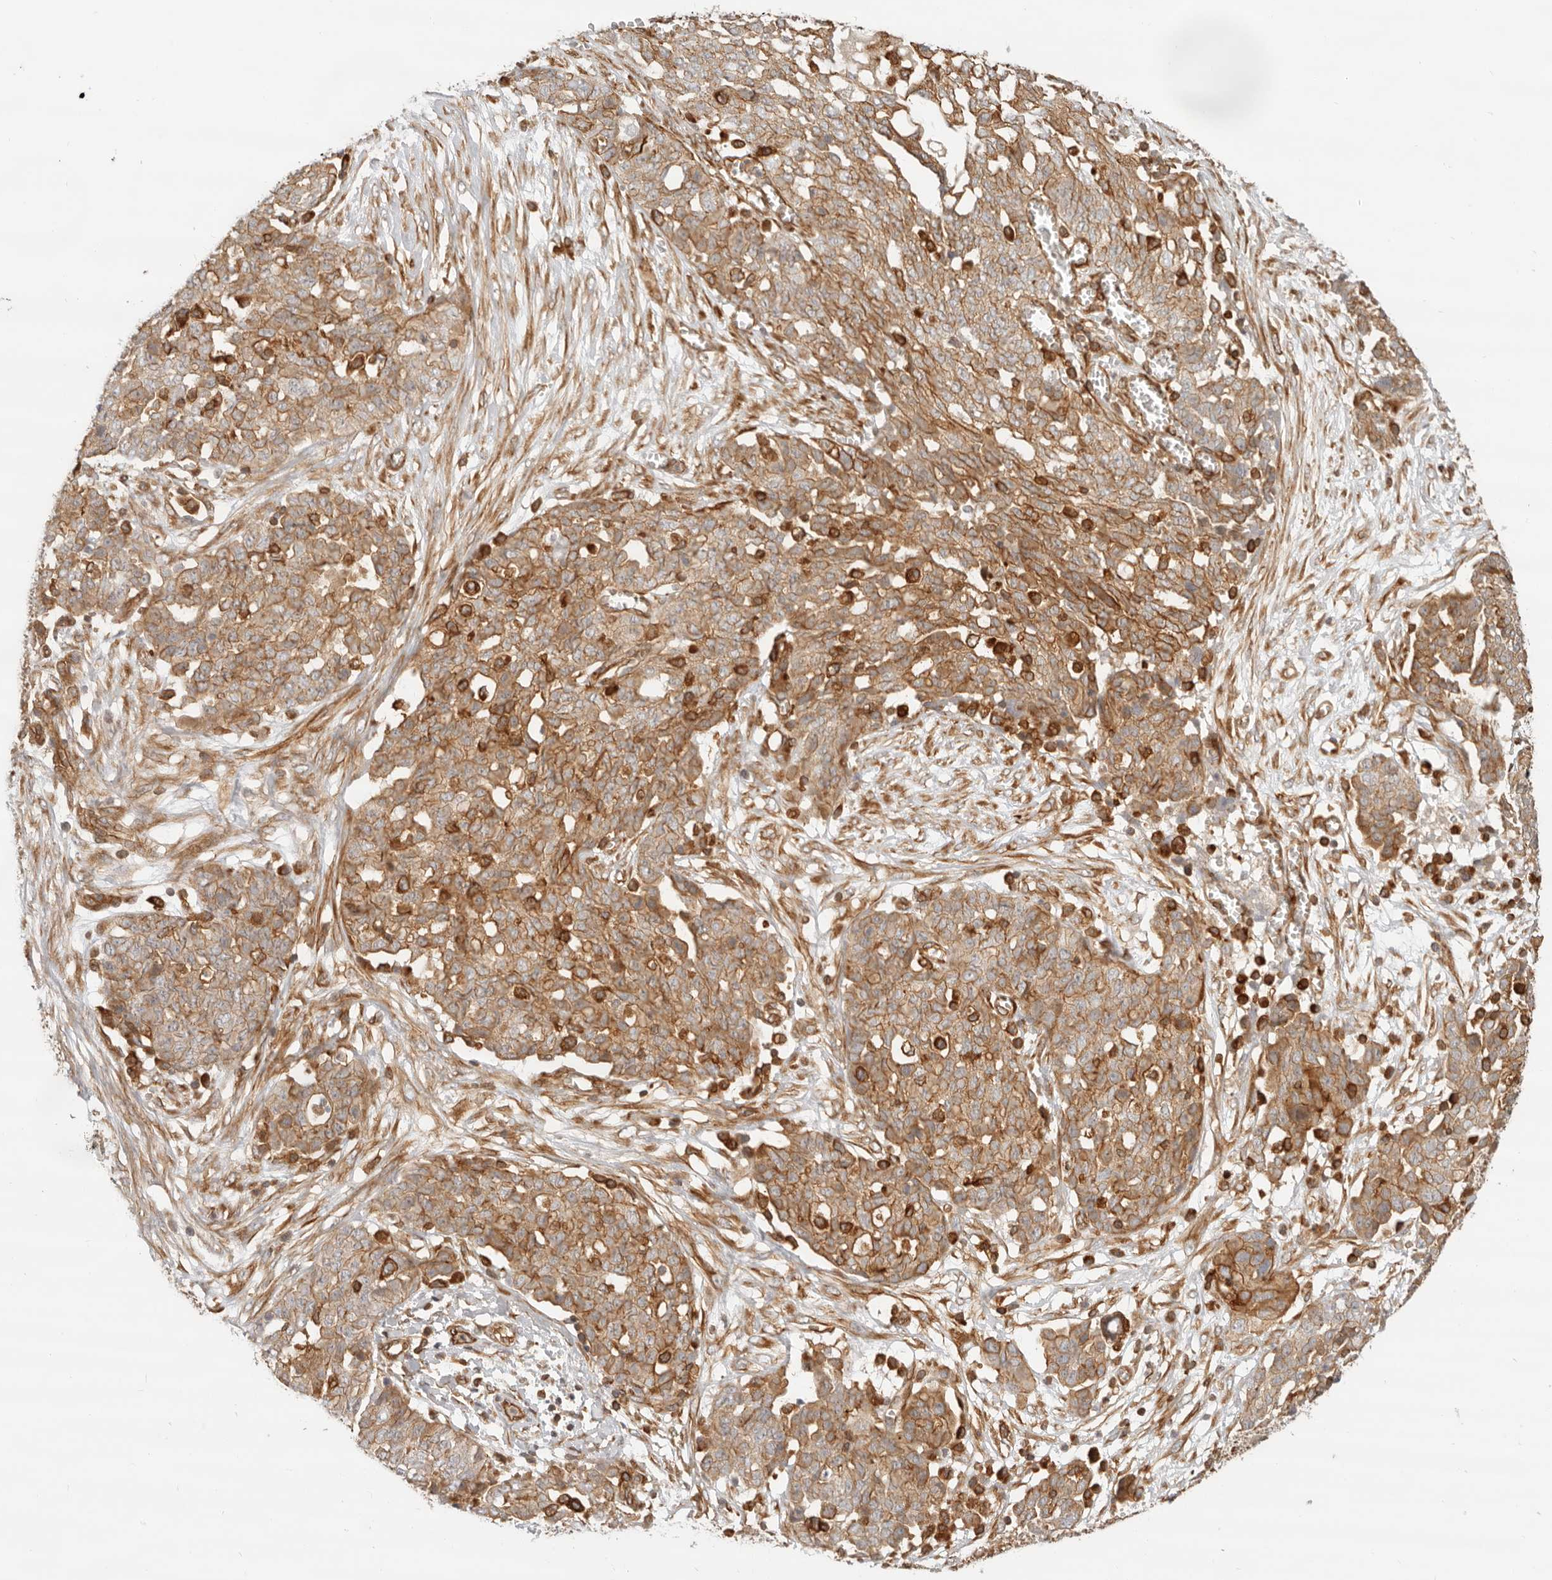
{"staining": {"intensity": "moderate", "quantity": ">75%", "location": "cytoplasmic/membranous"}, "tissue": "ovarian cancer", "cell_type": "Tumor cells", "image_type": "cancer", "snomed": [{"axis": "morphology", "description": "Cystadenocarcinoma, serous, NOS"}, {"axis": "topography", "description": "Soft tissue"}, {"axis": "topography", "description": "Ovary"}], "caption": "Protein staining by immunohistochemistry (IHC) shows moderate cytoplasmic/membranous positivity in about >75% of tumor cells in ovarian cancer.", "gene": "UFSP1", "patient": {"sex": "female", "age": 57}}